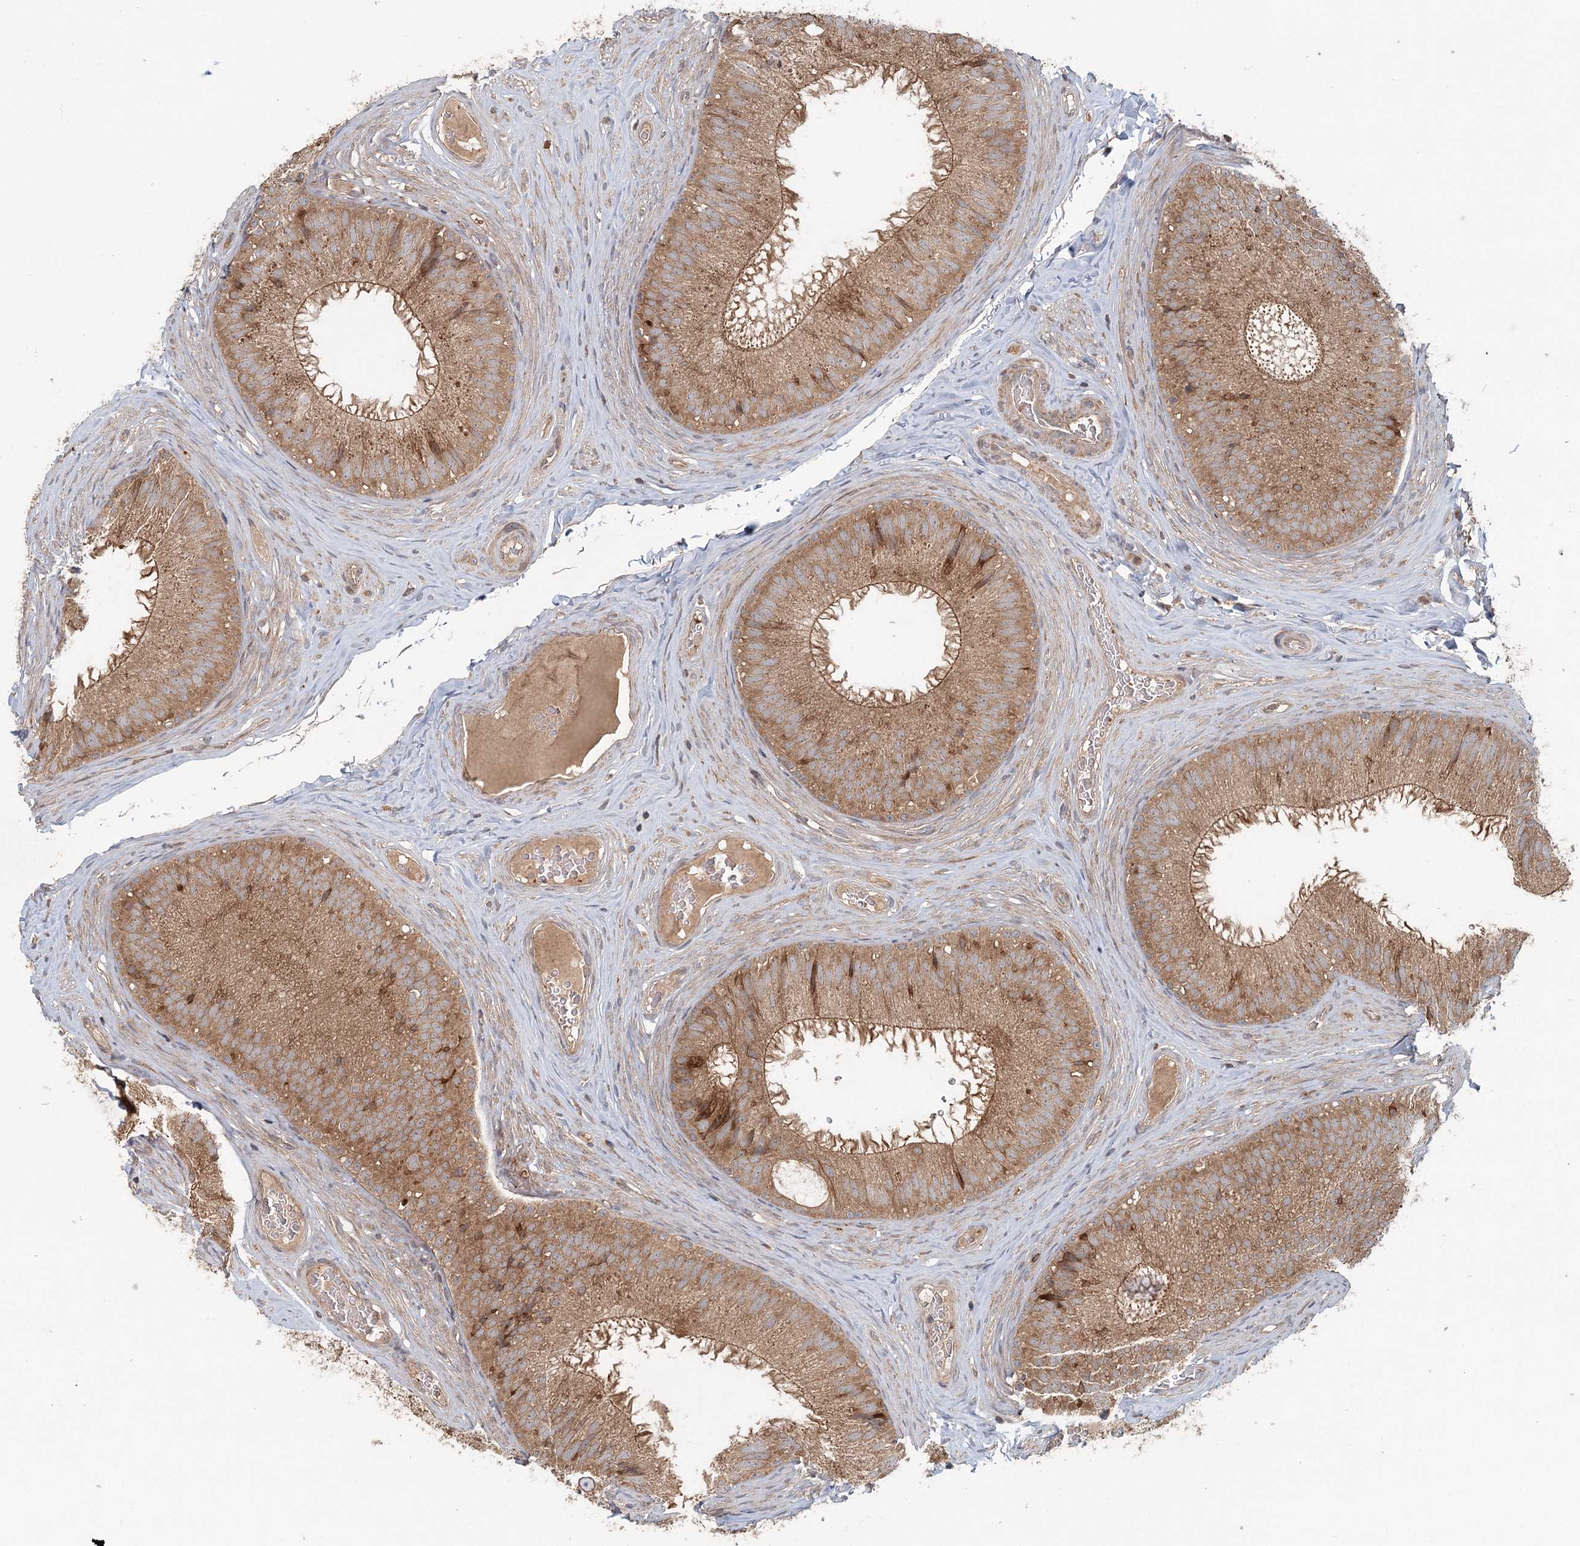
{"staining": {"intensity": "moderate", "quantity": ">75%", "location": "cytoplasmic/membranous"}, "tissue": "epididymis", "cell_type": "Glandular cells", "image_type": "normal", "snomed": [{"axis": "morphology", "description": "Normal tissue, NOS"}, {"axis": "topography", "description": "Epididymis"}], "caption": "Epididymis was stained to show a protein in brown. There is medium levels of moderate cytoplasmic/membranous expression in about >75% of glandular cells.", "gene": "ENSG00000273217", "patient": {"sex": "male", "age": 34}}